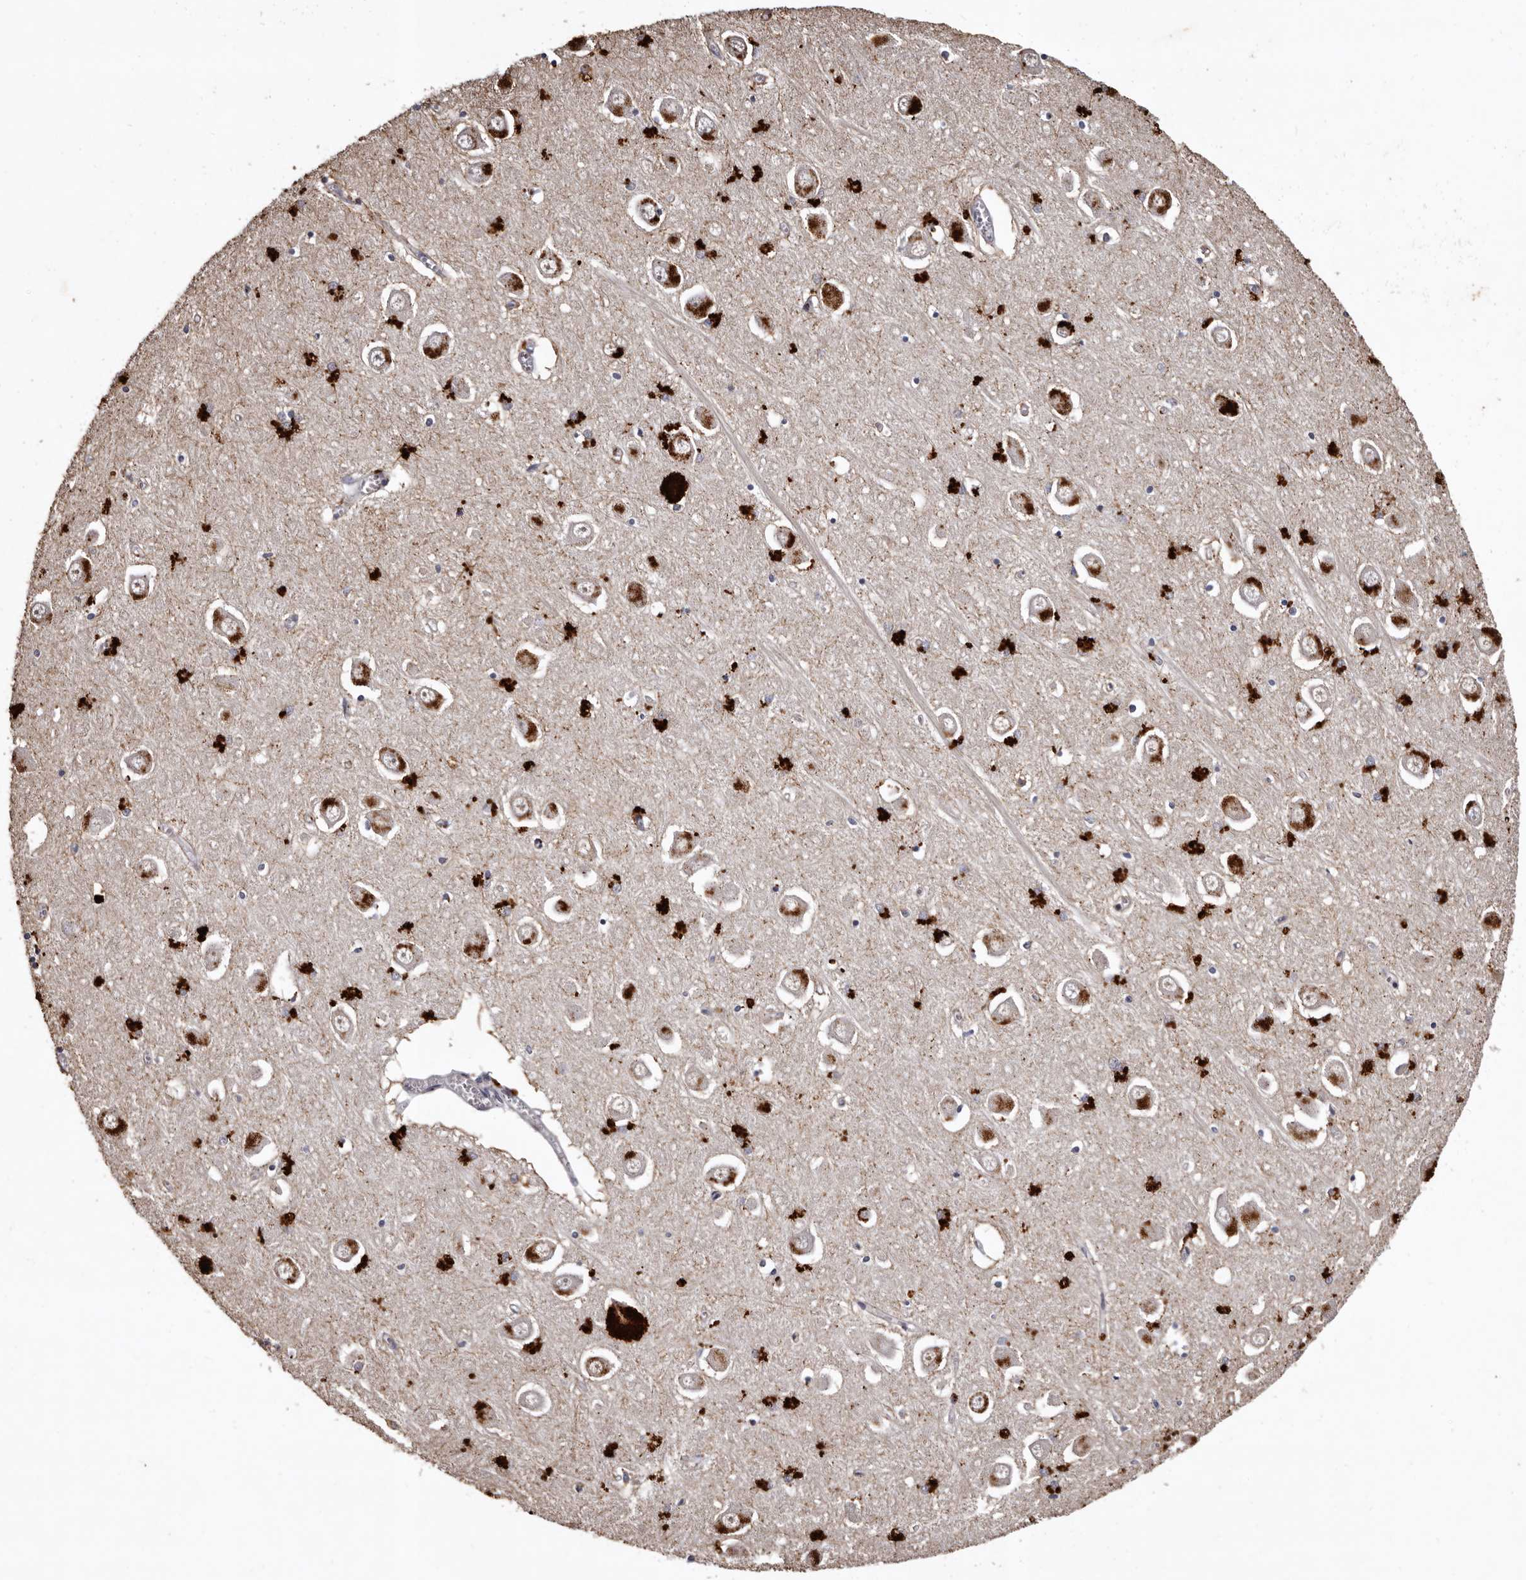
{"staining": {"intensity": "moderate", "quantity": "25%-75%", "location": "cytoplasmic/membranous"}, "tissue": "hippocampus", "cell_type": "Glial cells", "image_type": "normal", "snomed": [{"axis": "morphology", "description": "Normal tissue, NOS"}, {"axis": "topography", "description": "Hippocampus"}], "caption": "An image of human hippocampus stained for a protein demonstrates moderate cytoplasmic/membranous brown staining in glial cells.", "gene": "SLC10A4", "patient": {"sex": "male", "age": 70}}